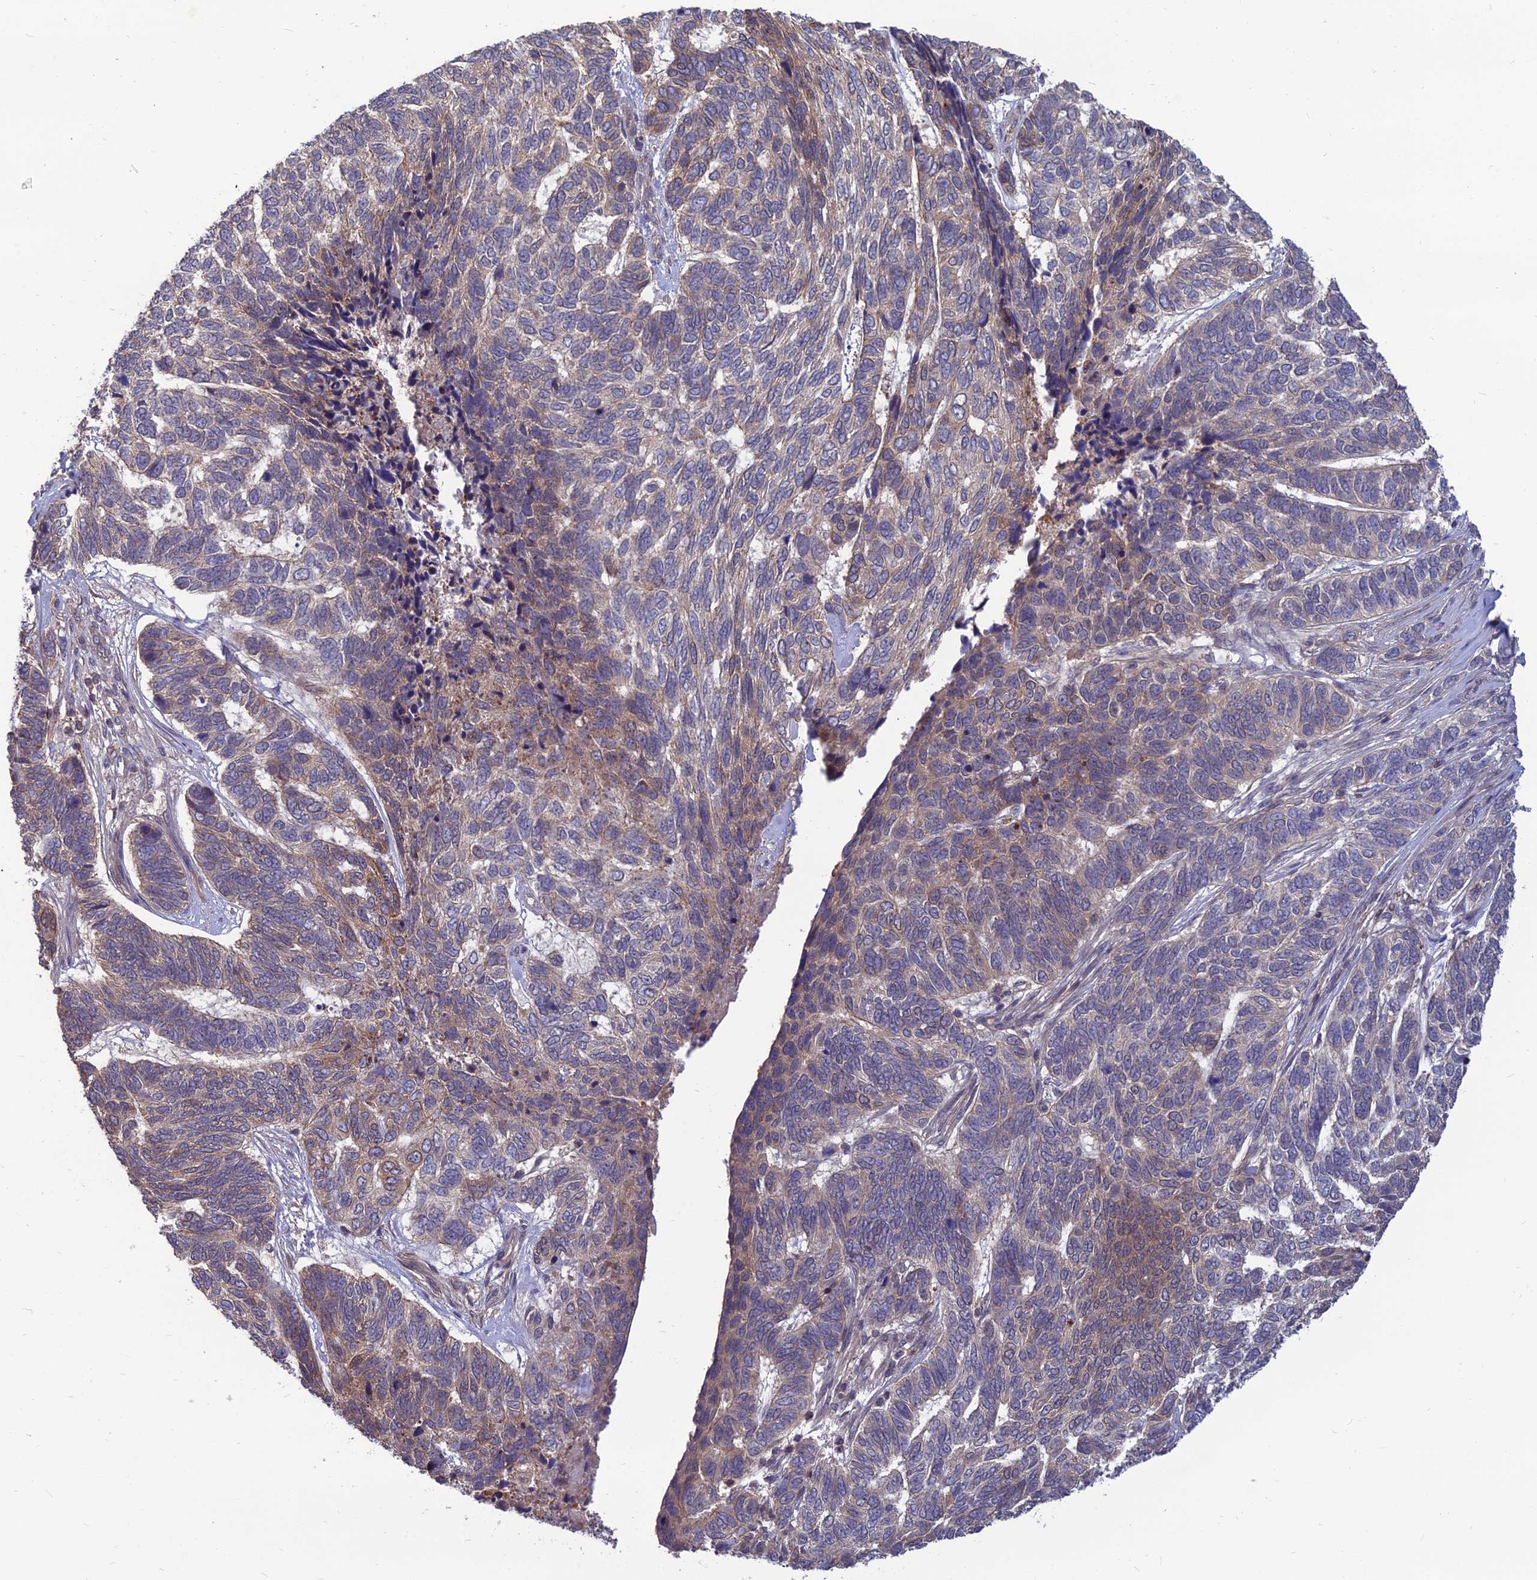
{"staining": {"intensity": "moderate", "quantity": "<25%", "location": "cytoplasmic/membranous"}, "tissue": "skin cancer", "cell_type": "Tumor cells", "image_type": "cancer", "snomed": [{"axis": "morphology", "description": "Basal cell carcinoma"}, {"axis": "topography", "description": "Skin"}], "caption": "Basal cell carcinoma (skin) stained for a protein (brown) displays moderate cytoplasmic/membranous positive staining in about <25% of tumor cells.", "gene": "OPA3", "patient": {"sex": "female", "age": 65}}